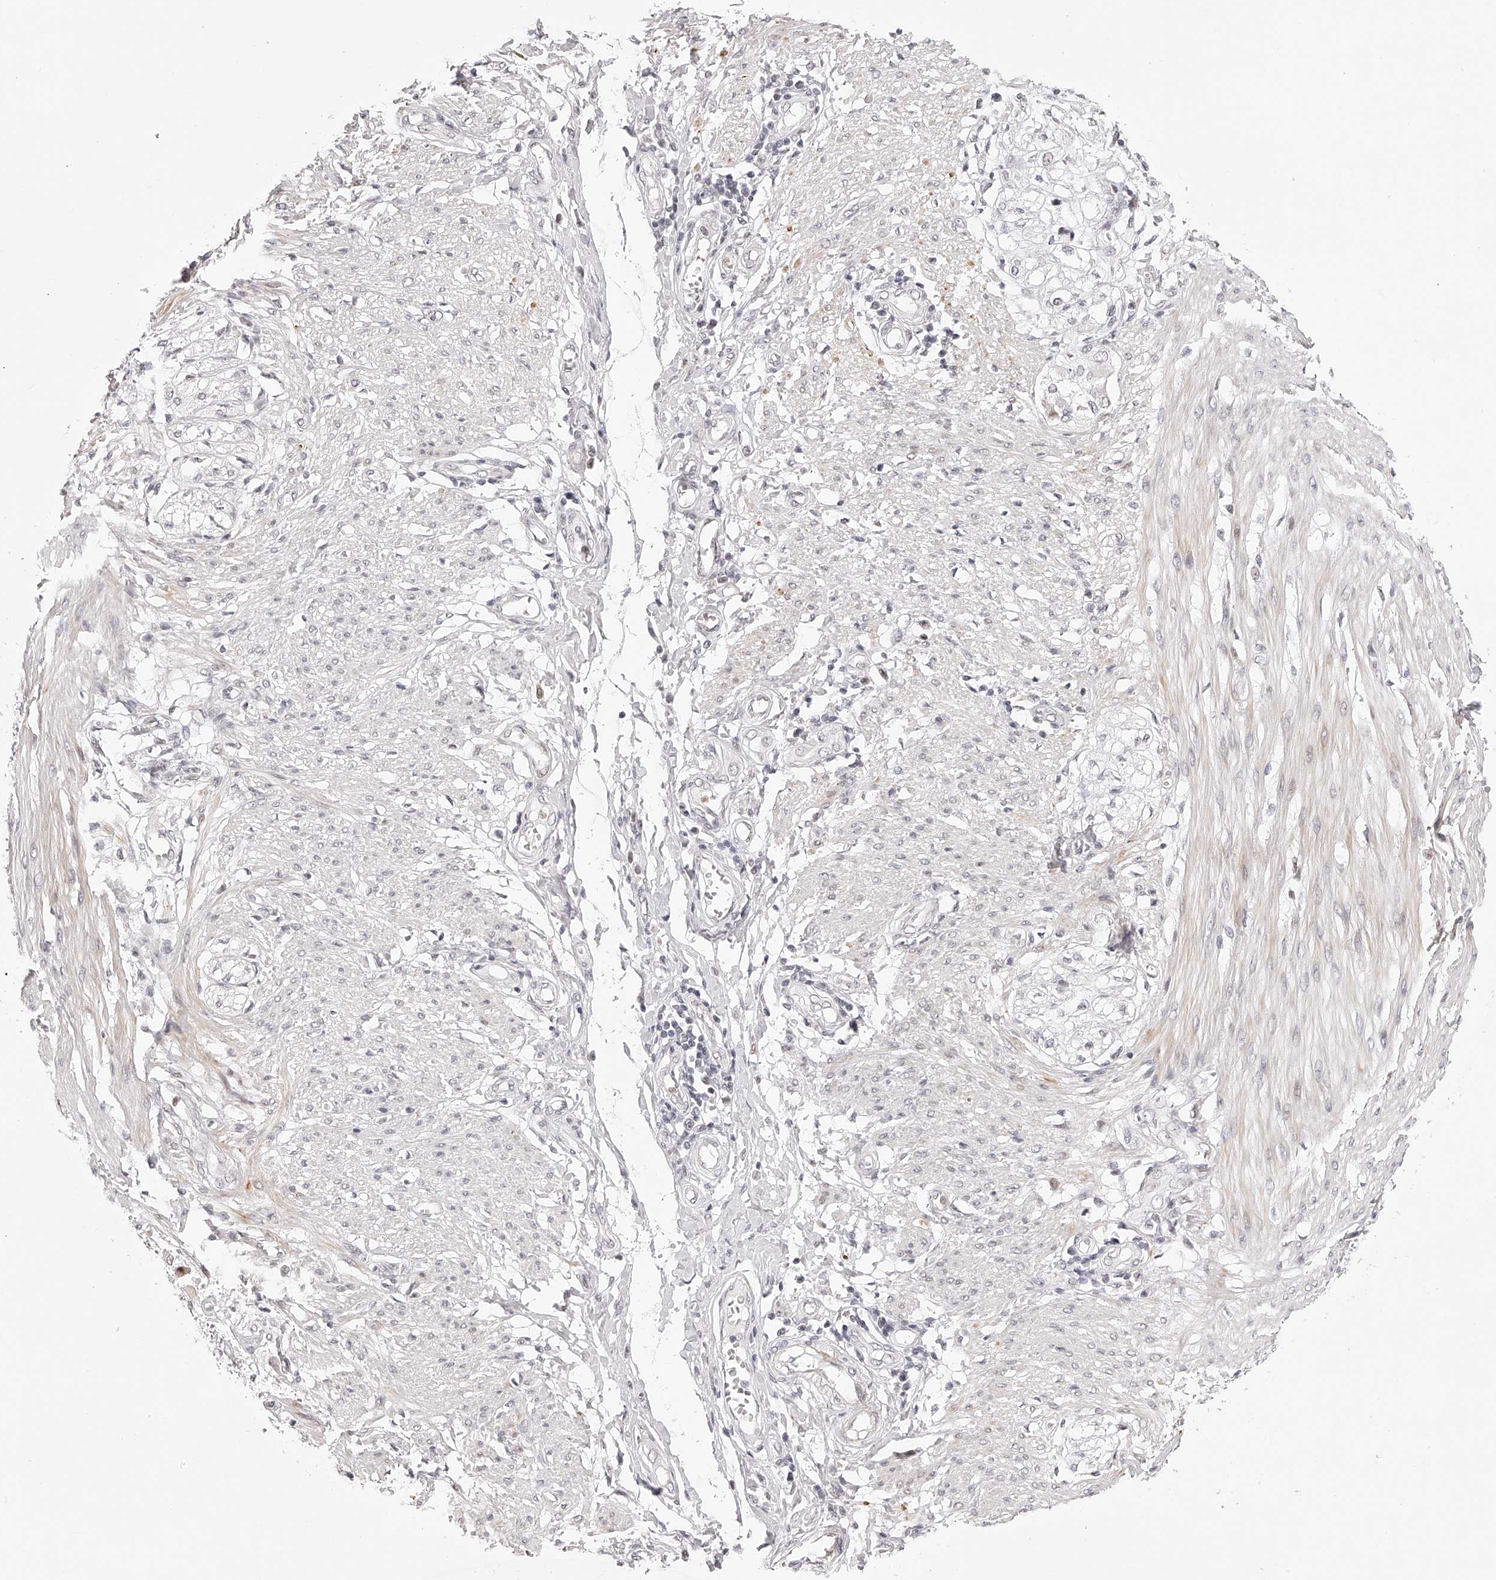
{"staining": {"intensity": "moderate", "quantity": "<25%", "location": "cytoplasmic/membranous"}, "tissue": "smooth muscle", "cell_type": "Smooth muscle cells", "image_type": "normal", "snomed": [{"axis": "morphology", "description": "Normal tissue, NOS"}, {"axis": "morphology", "description": "Adenocarcinoma, NOS"}, {"axis": "topography", "description": "Colon"}, {"axis": "topography", "description": "Peripheral nerve tissue"}], "caption": "Moderate cytoplasmic/membranous positivity is appreciated in about <25% of smooth muscle cells in normal smooth muscle. (Brightfield microscopy of DAB IHC at high magnification).", "gene": "PLEKHG1", "patient": {"sex": "male", "age": 14}}